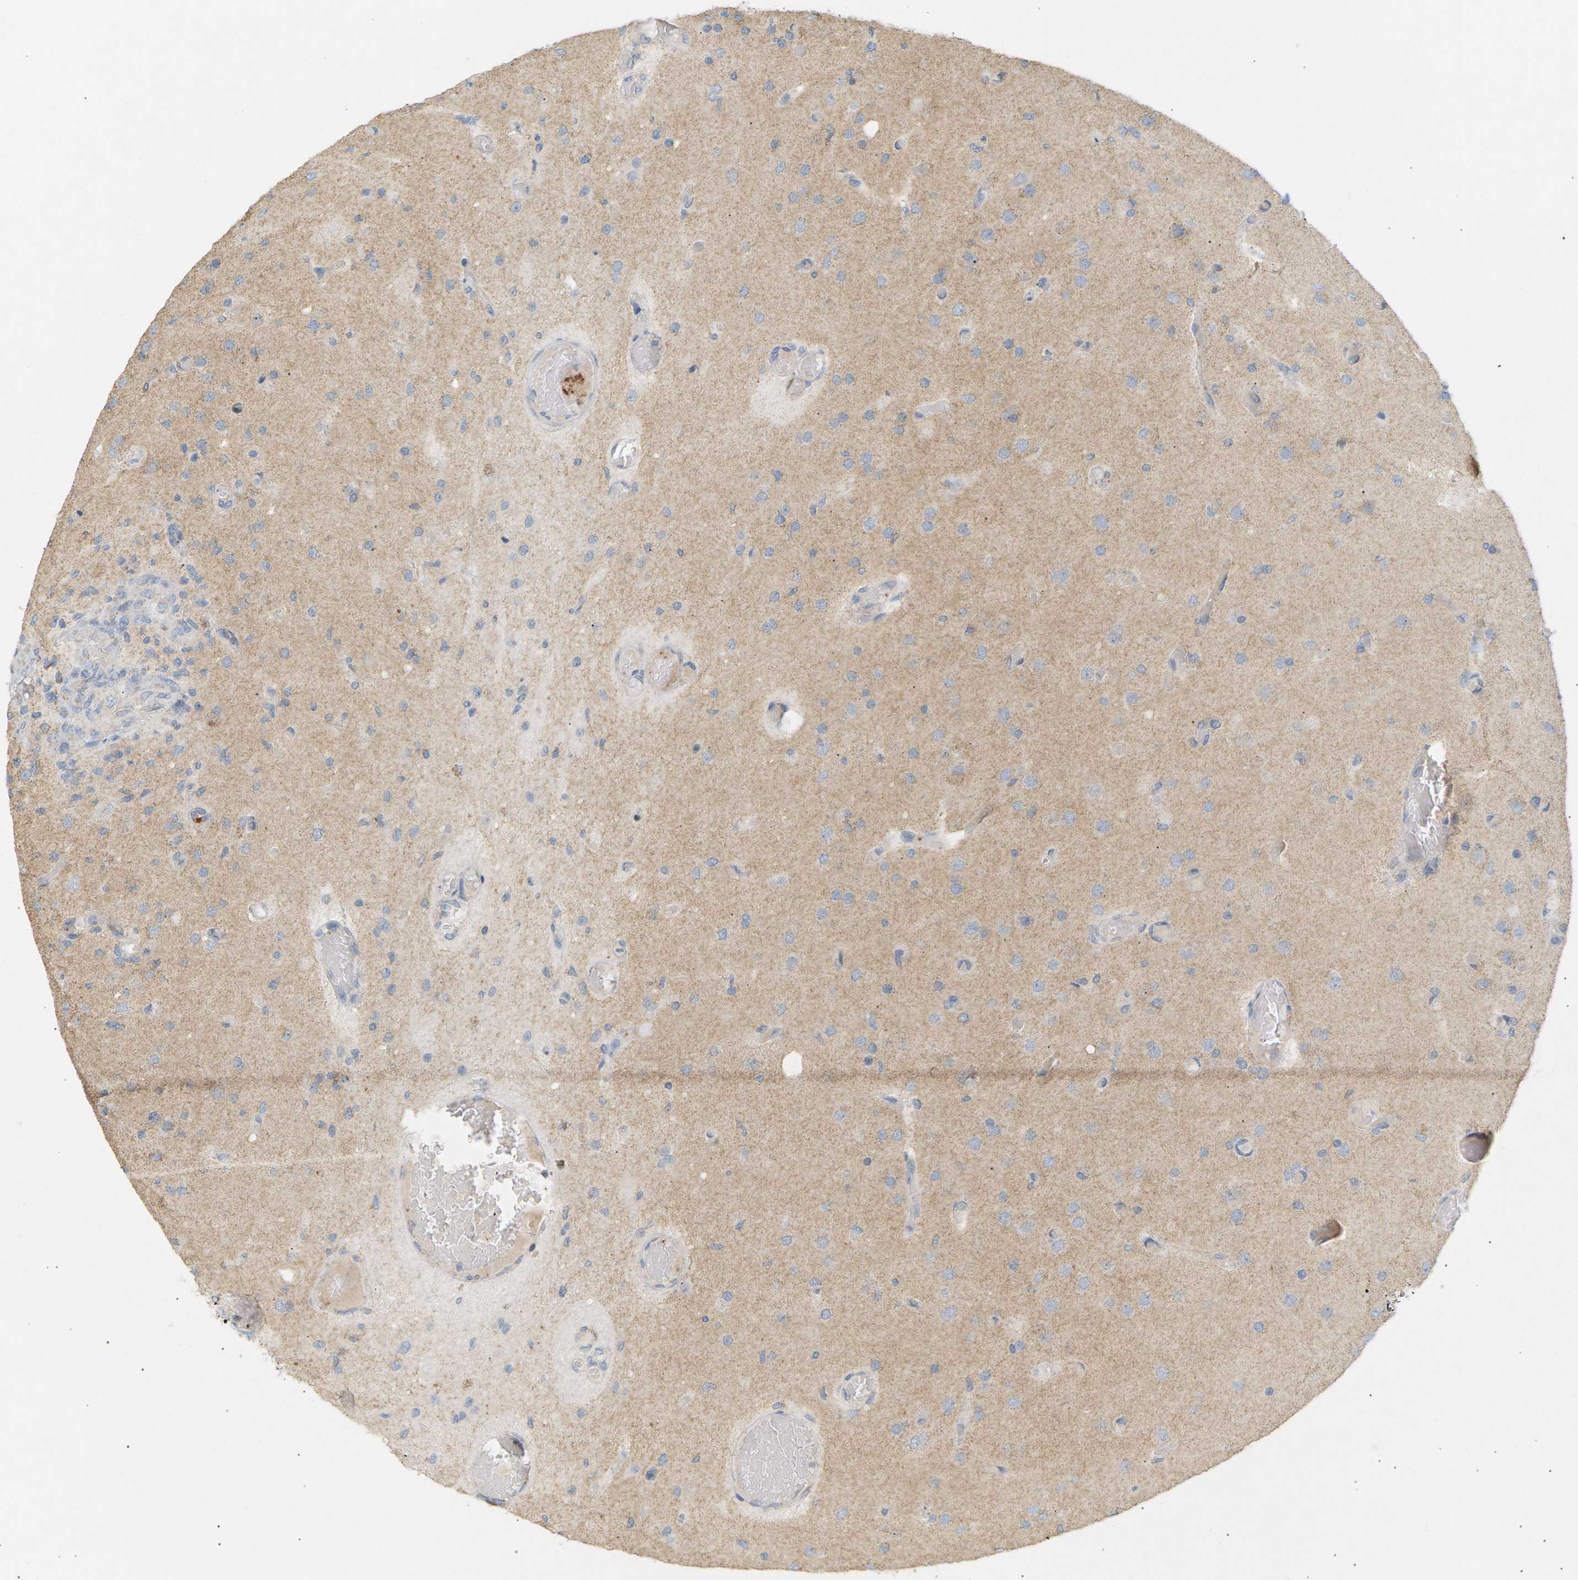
{"staining": {"intensity": "weak", "quantity": "<25%", "location": "cytoplasmic/membranous"}, "tissue": "glioma", "cell_type": "Tumor cells", "image_type": "cancer", "snomed": [{"axis": "morphology", "description": "Normal tissue, NOS"}, {"axis": "morphology", "description": "Glioma, malignant, High grade"}, {"axis": "topography", "description": "Cerebral cortex"}], "caption": "Tumor cells are negative for protein expression in human glioma. (DAB immunohistochemistry (IHC) visualized using brightfield microscopy, high magnification).", "gene": "LIME1", "patient": {"sex": "male", "age": 77}}